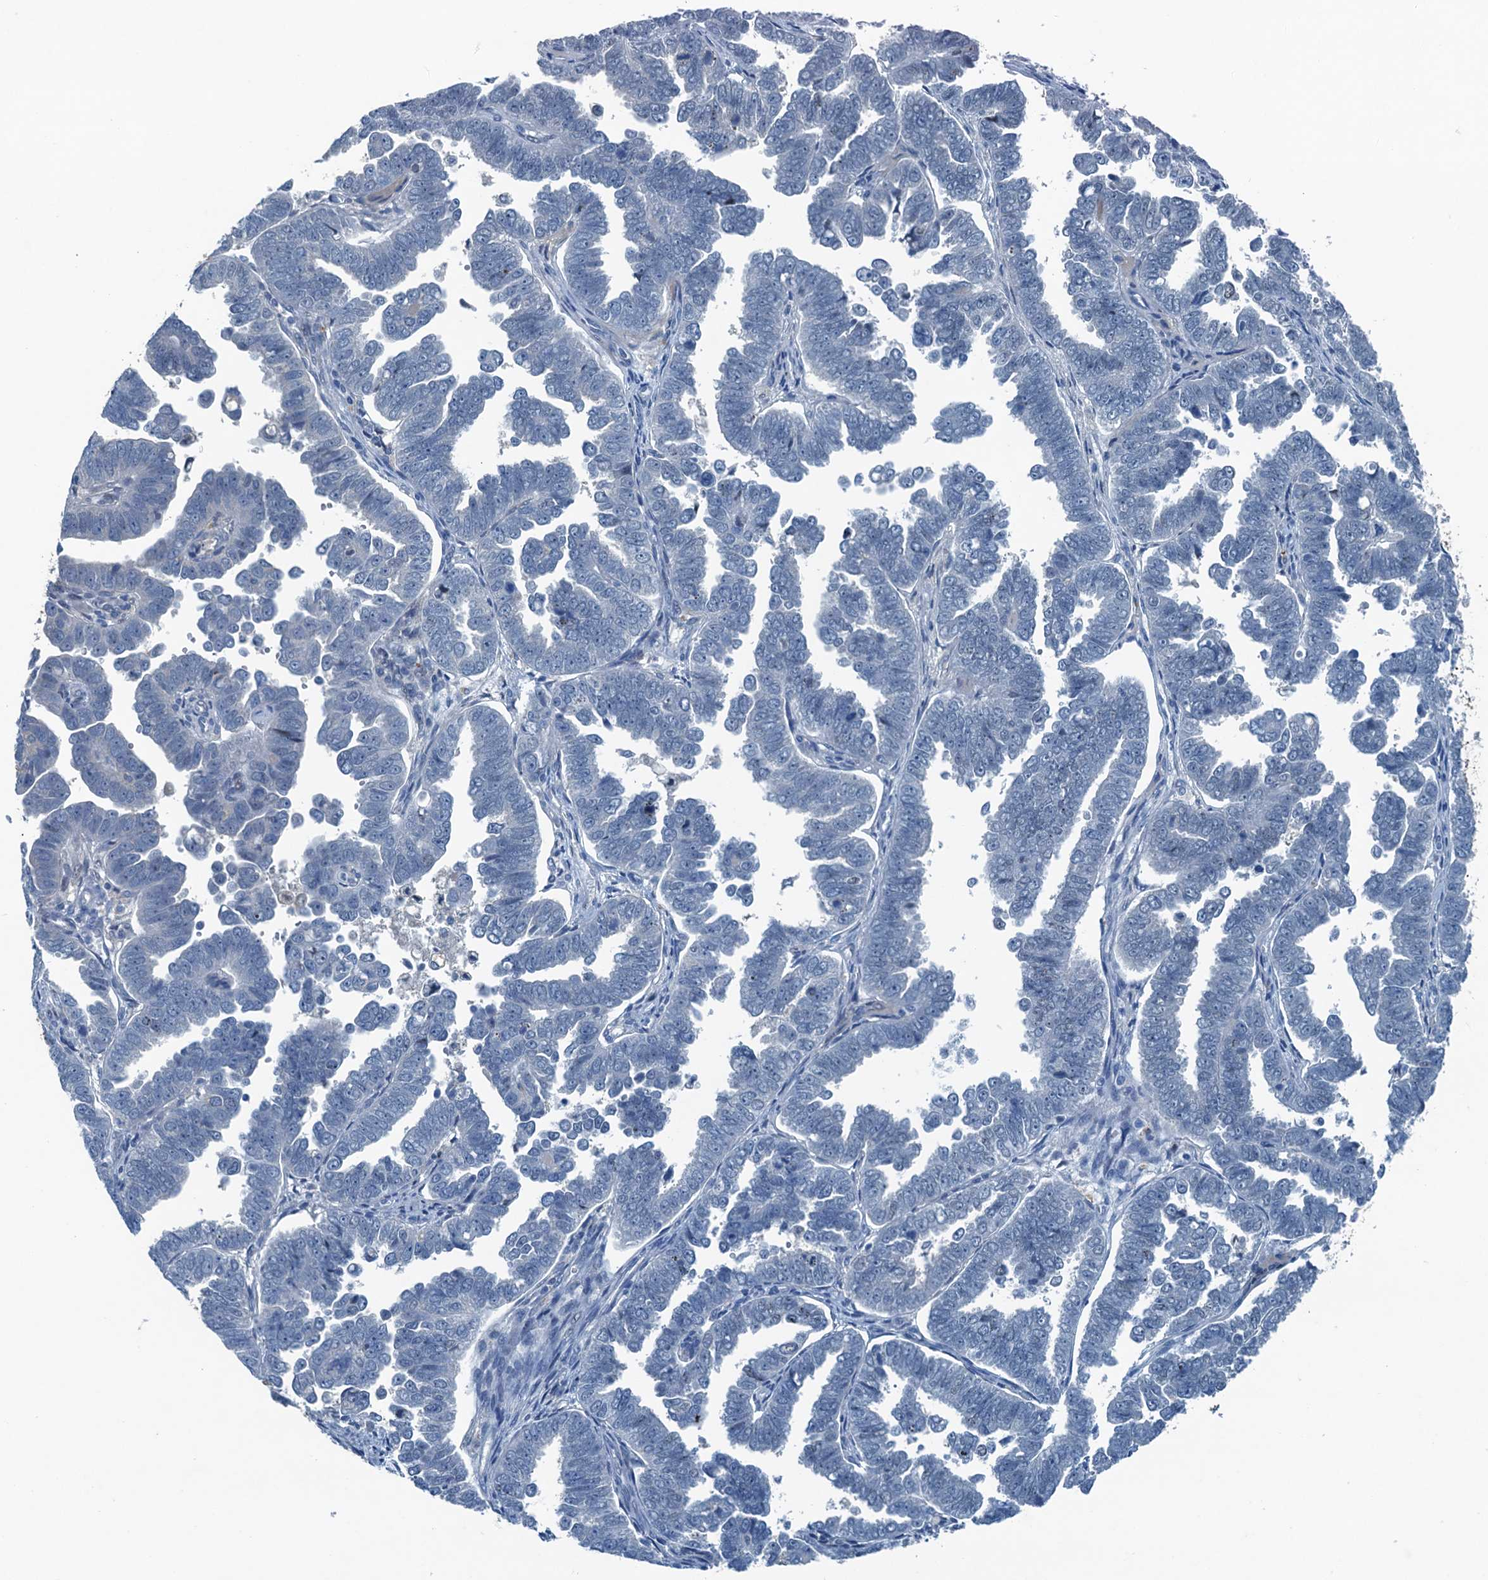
{"staining": {"intensity": "negative", "quantity": "none", "location": "none"}, "tissue": "endometrial cancer", "cell_type": "Tumor cells", "image_type": "cancer", "snomed": [{"axis": "morphology", "description": "Adenocarcinoma, NOS"}, {"axis": "topography", "description": "Endometrium"}], "caption": "The immunohistochemistry histopathology image has no significant expression in tumor cells of endometrial adenocarcinoma tissue.", "gene": "CBLIF", "patient": {"sex": "female", "age": 75}}